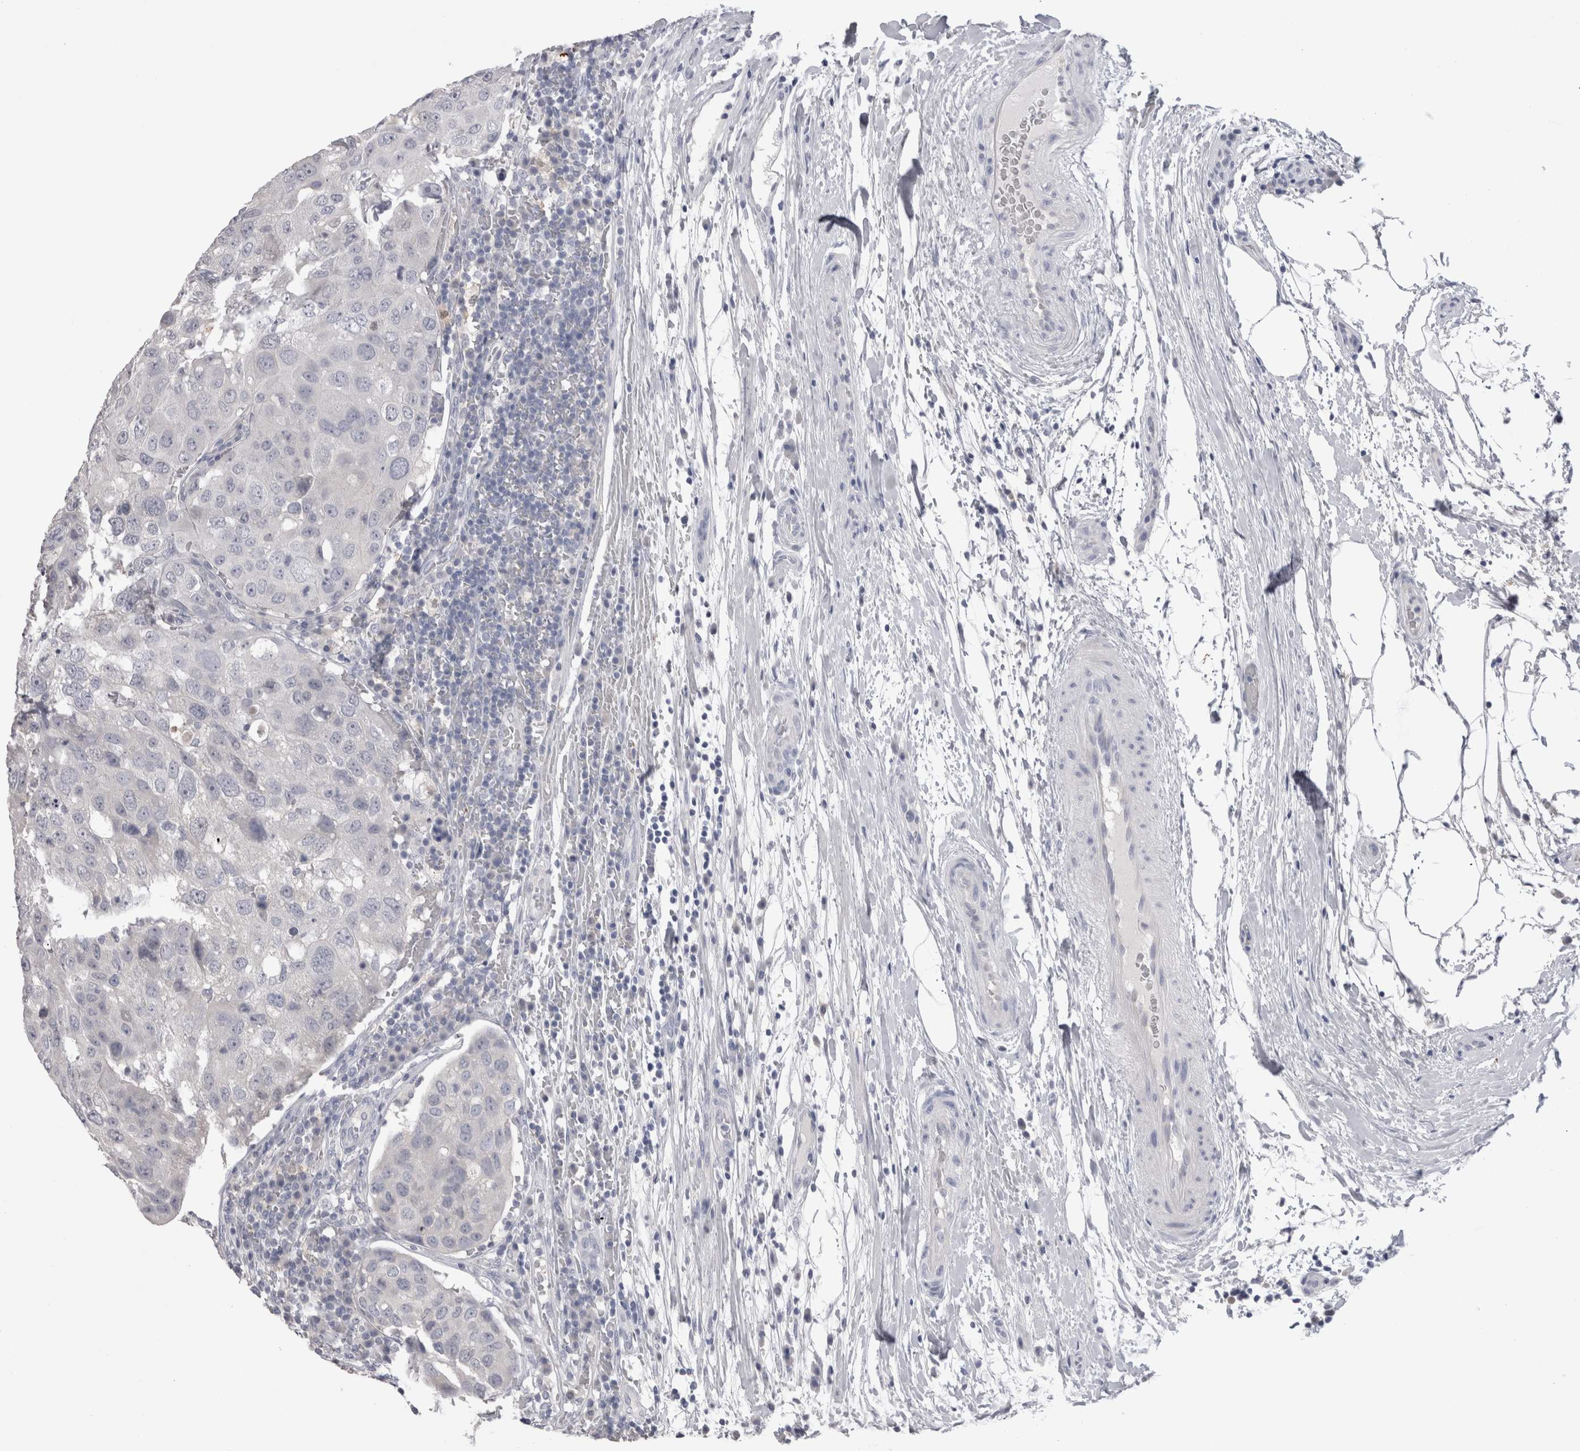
{"staining": {"intensity": "negative", "quantity": "none", "location": "none"}, "tissue": "urothelial cancer", "cell_type": "Tumor cells", "image_type": "cancer", "snomed": [{"axis": "morphology", "description": "Urothelial carcinoma, High grade"}, {"axis": "topography", "description": "Lymph node"}, {"axis": "topography", "description": "Urinary bladder"}], "caption": "High magnification brightfield microscopy of high-grade urothelial carcinoma stained with DAB (brown) and counterstained with hematoxylin (blue): tumor cells show no significant staining.", "gene": "SUCNR1", "patient": {"sex": "male", "age": 51}}